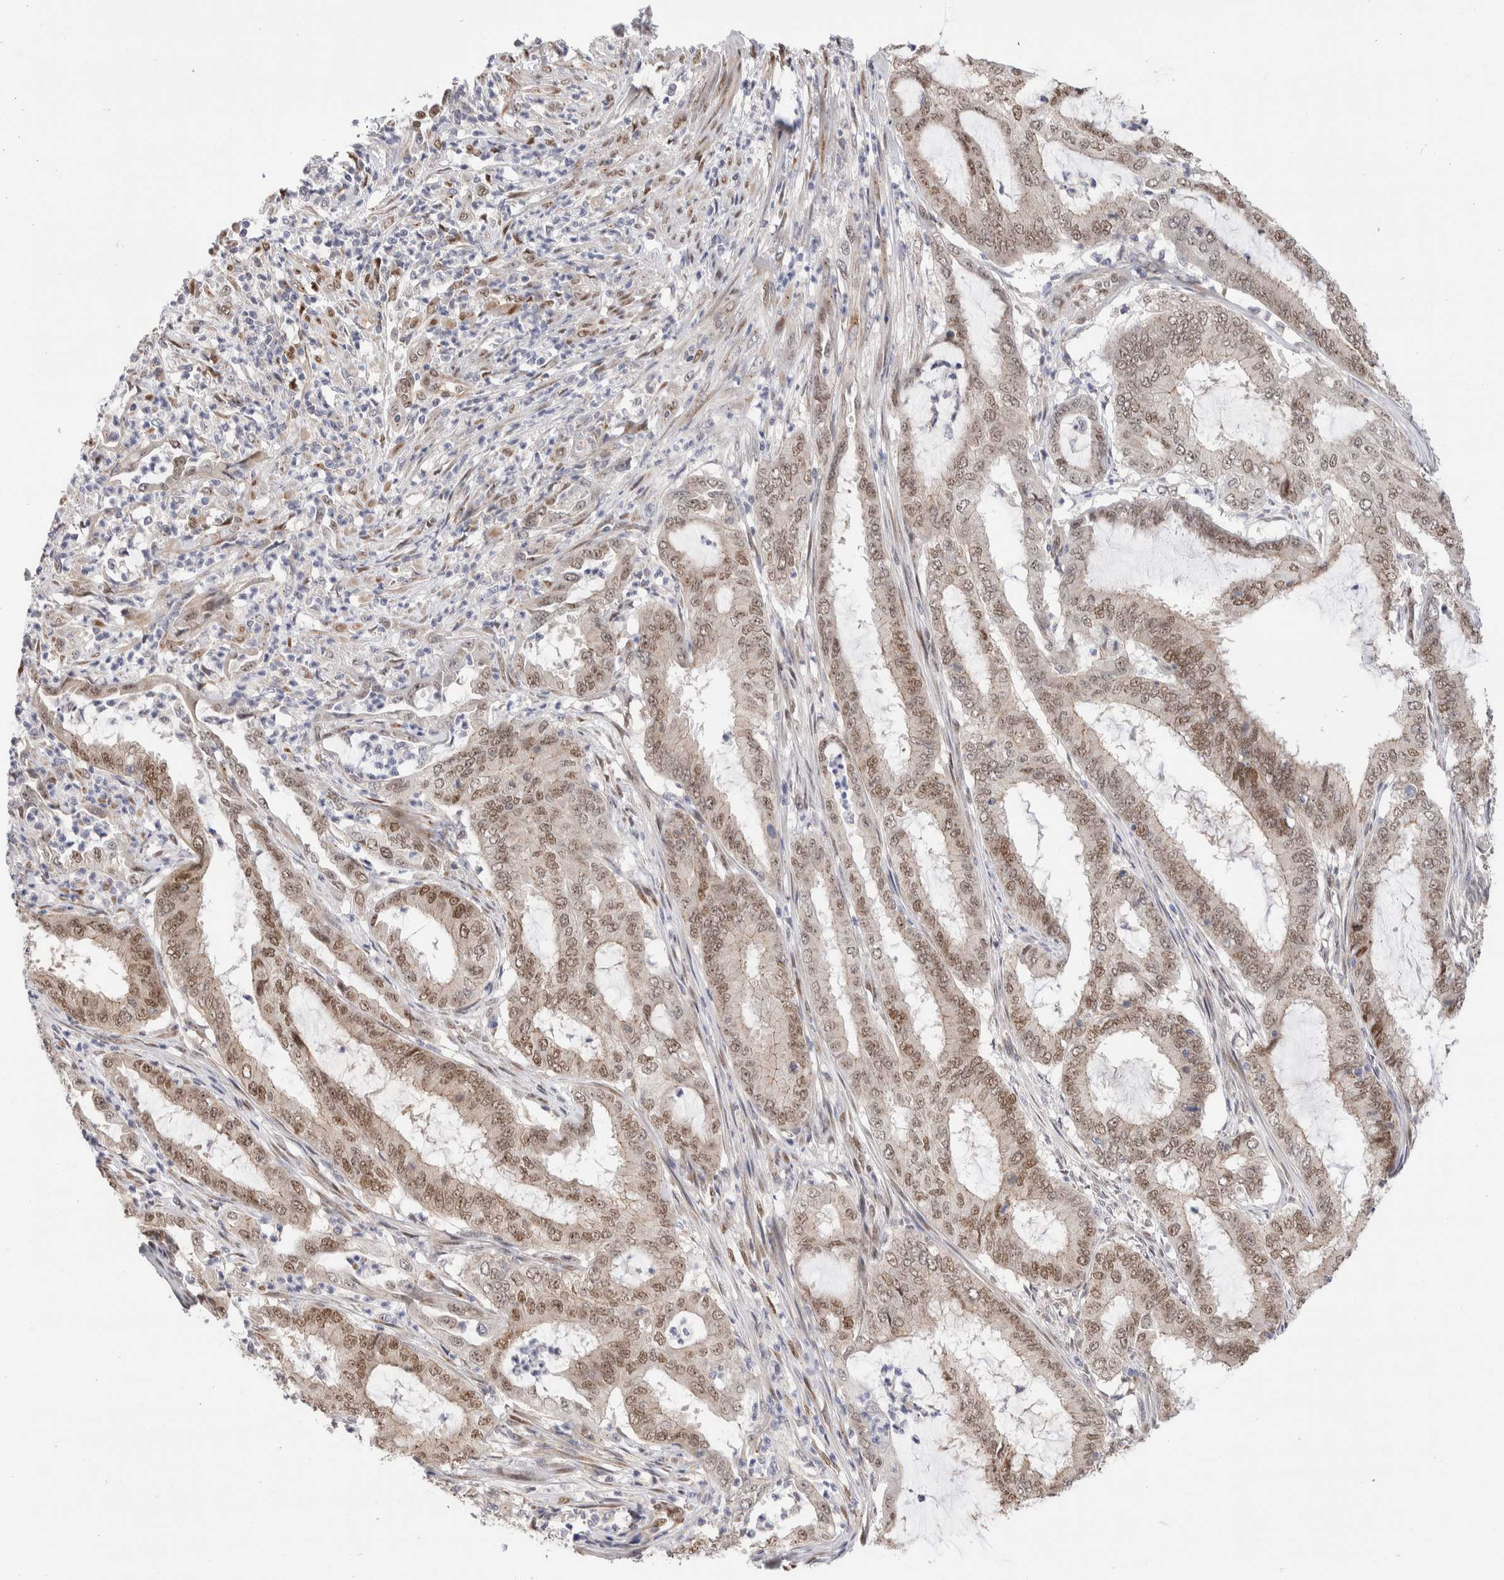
{"staining": {"intensity": "weak", "quantity": ">75%", "location": "cytoplasmic/membranous,nuclear"}, "tissue": "endometrial cancer", "cell_type": "Tumor cells", "image_type": "cancer", "snomed": [{"axis": "morphology", "description": "Adenocarcinoma, NOS"}, {"axis": "topography", "description": "Endometrium"}], "caption": "Immunohistochemistry photomicrograph of neoplastic tissue: adenocarcinoma (endometrial) stained using immunohistochemistry (IHC) reveals low levels of weak protein expression localized specifically in the cytoplasmic/membranous and nuclear of tumor cells, appearing as a cytoplasmic/membranous and nuclear brown color.", "gene": "NSMAF", "patient": {"sex": "female", "age": 51}}